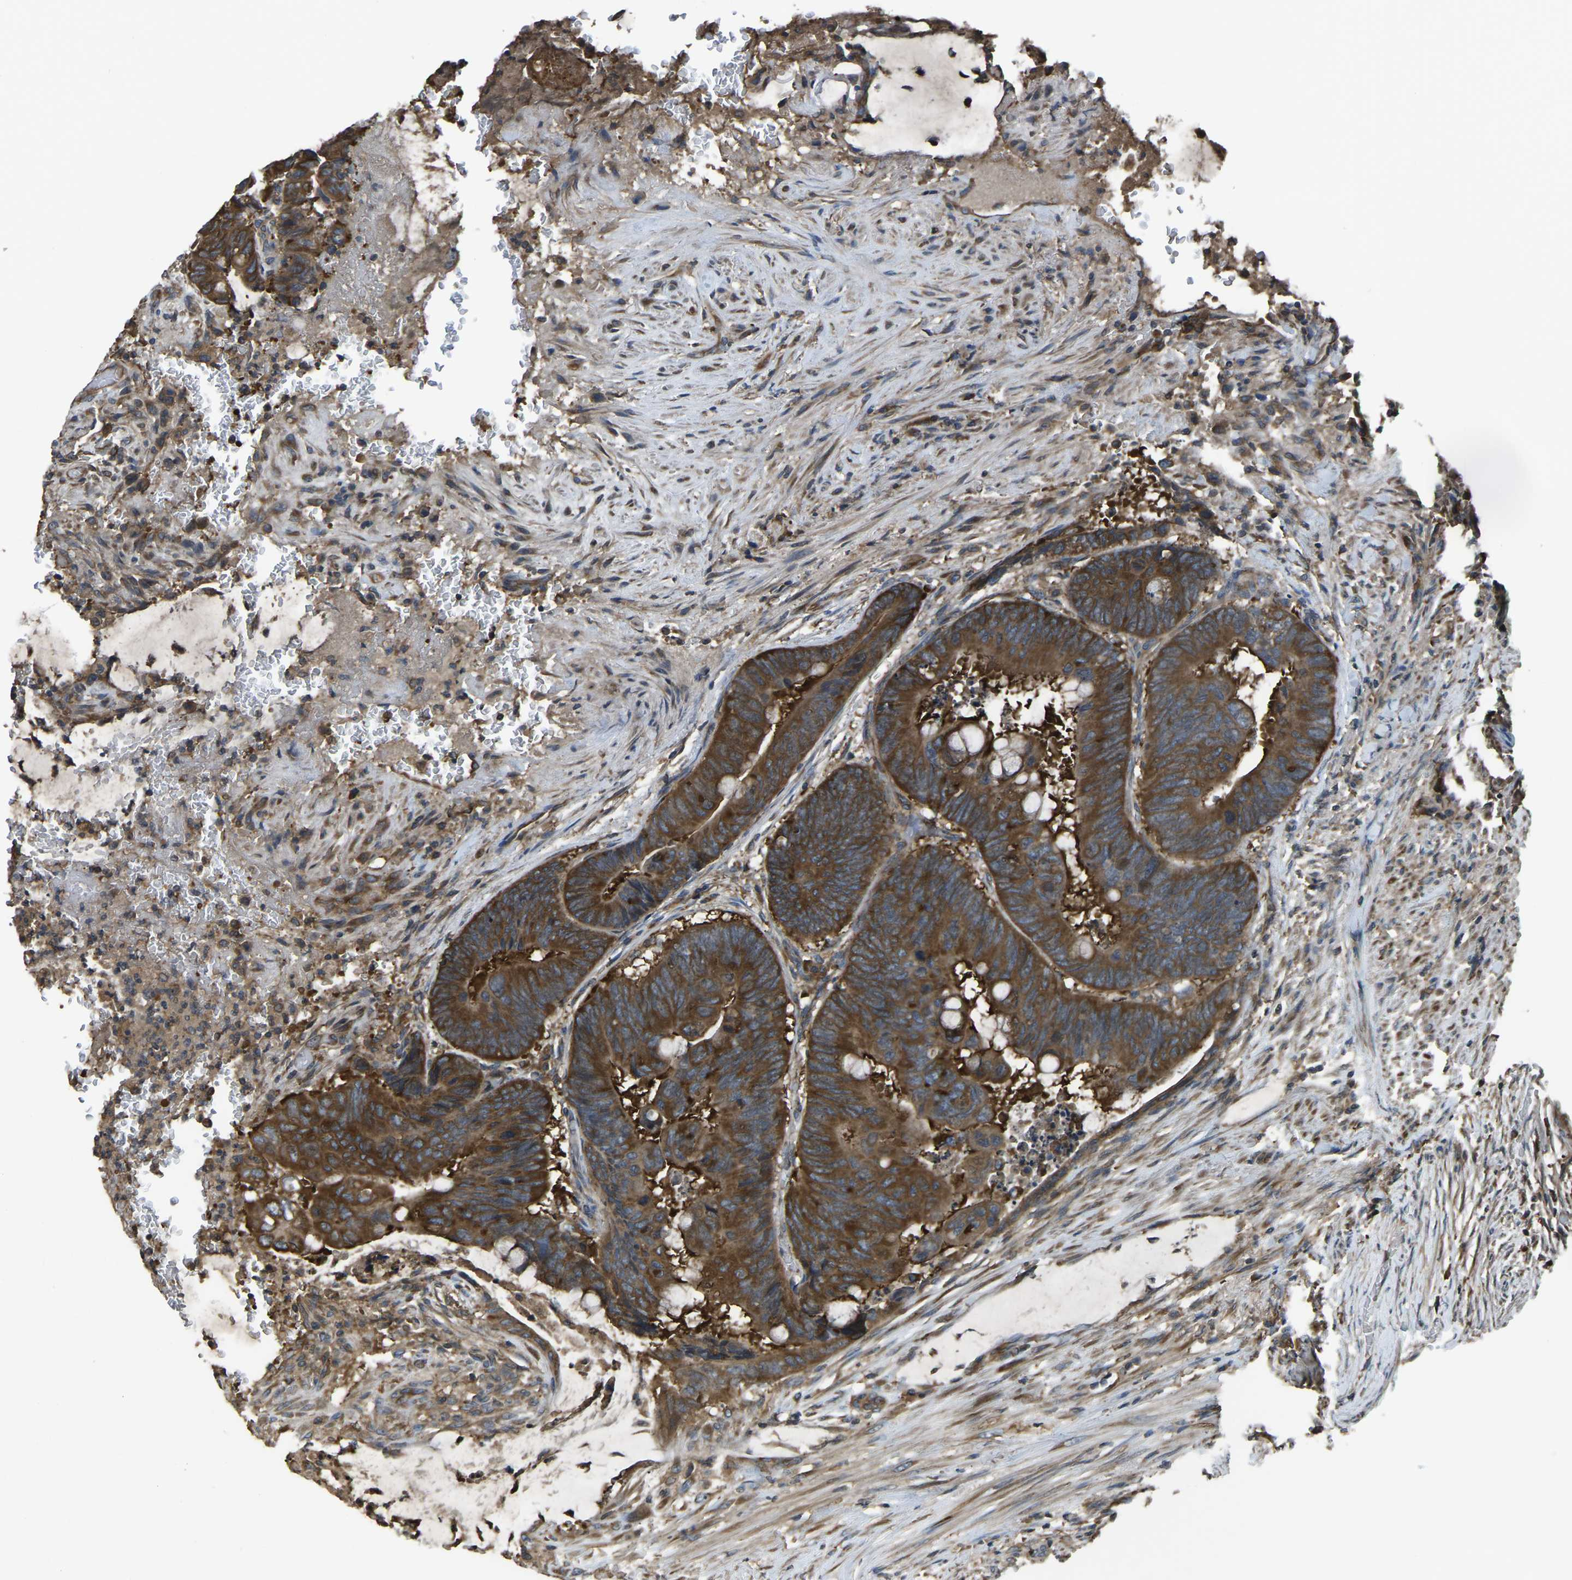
{"staining": {"intensity": "strong", "quantity": ">75%", "location": "cytoplasmic/membranous"}, "tissue": "colorectal cancer", "cell_type": "Tumor cells", "image_type": "cancer", "snomed": [{"axis": "morphology", "description": "Normal tissue, NOS"}, {"axis": "morphology", "description": "Adenocarcinoma, NOS"}, {"axis": "topography", "description": "Rectum"}], "caption": "Protein positivity by immunohistochemistry shows strong cytoplasmic/membranous positivity in about >75% of tumor cells in colorectal cancer. (Stains: DAB in brown, nuclei in blue, Microscopy: brightfield microscopy at high magnification).", "gene": "AIMP1", "patient": {"sex": "male", "age": 92}}